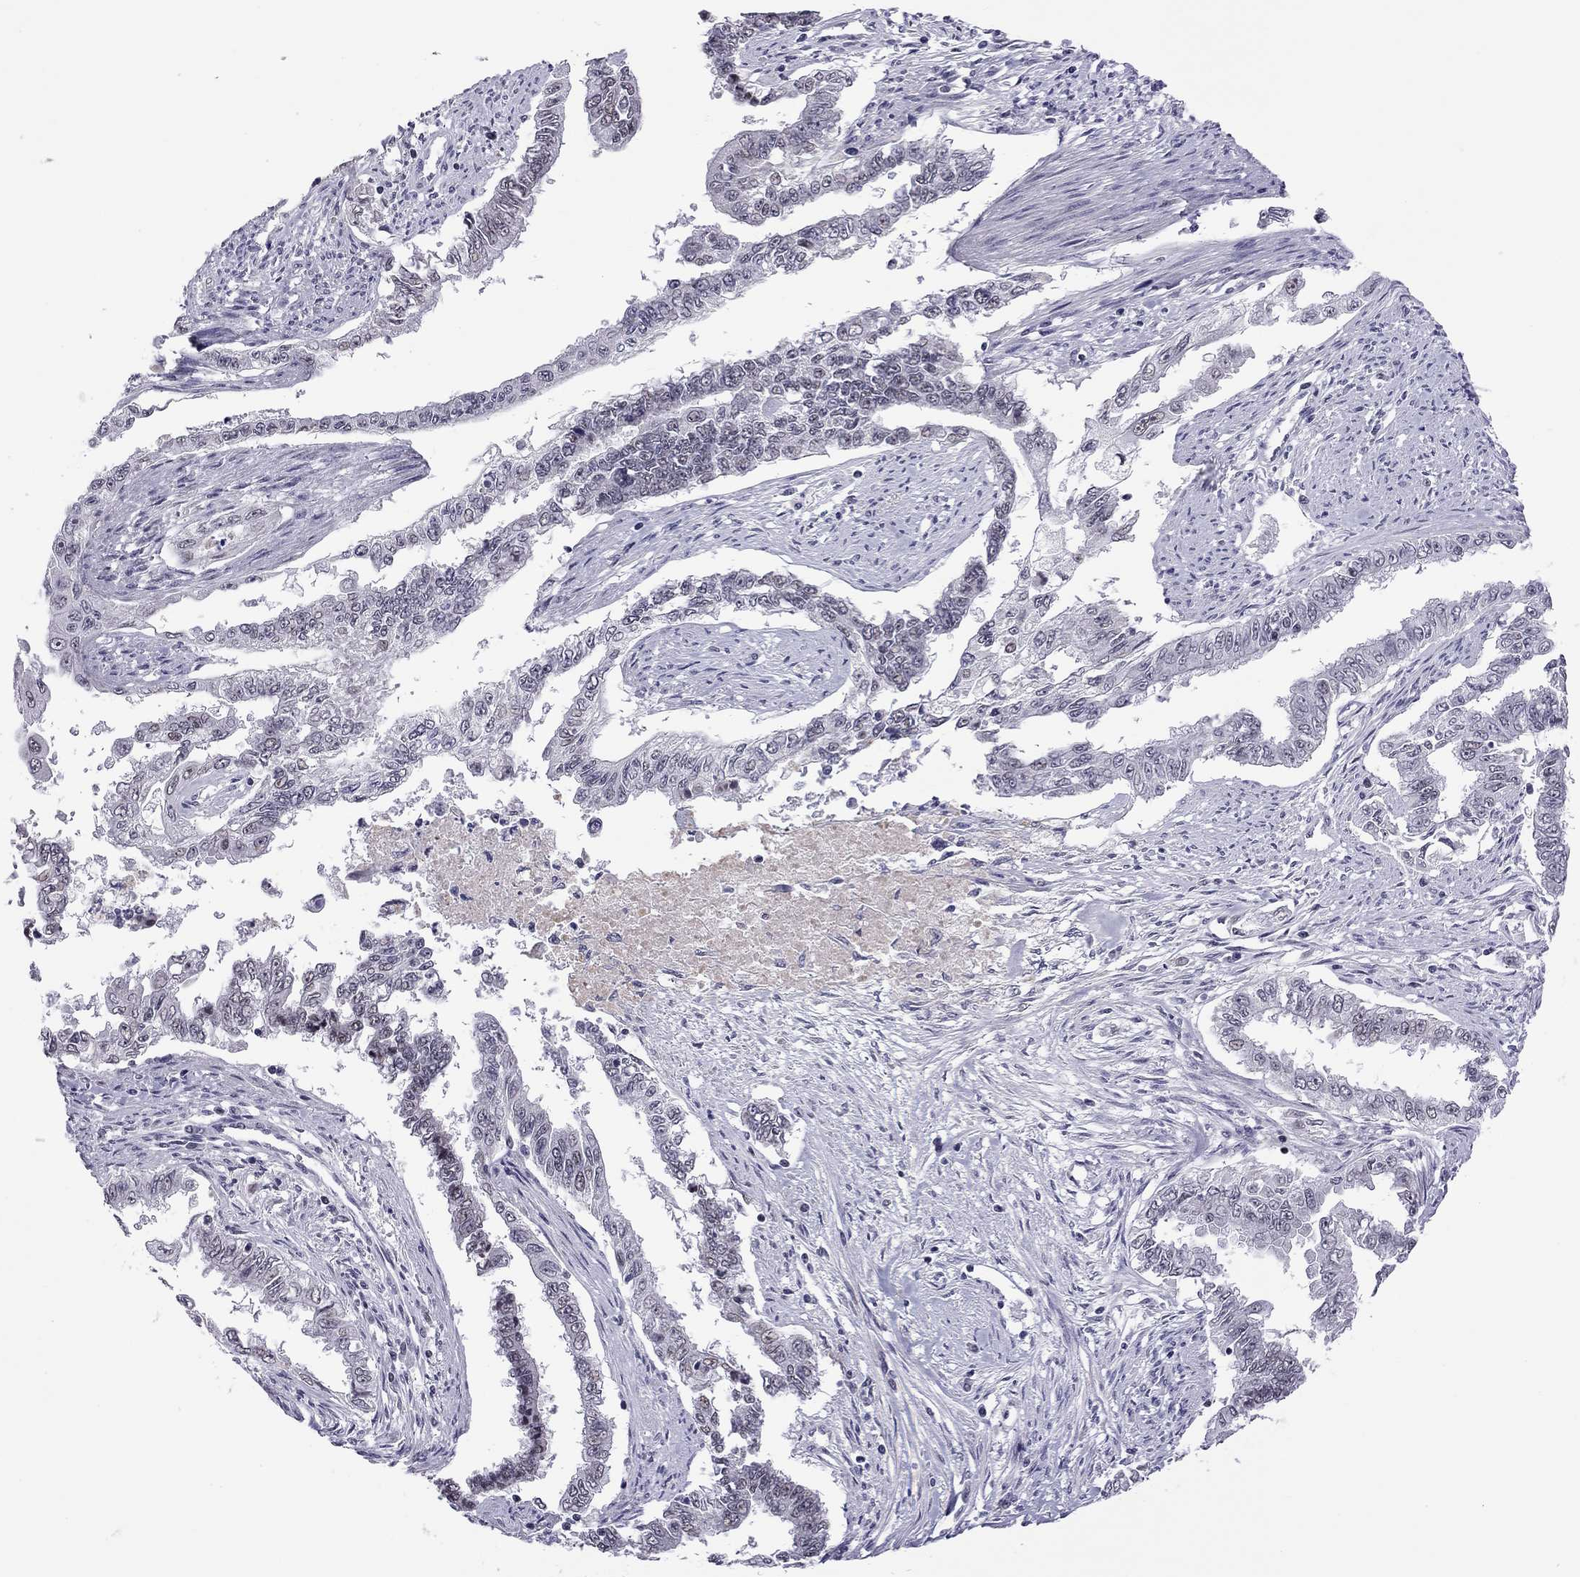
{"staining": {"intensity": "negative", "quantity": "none", "location": "none"}, "tissue": "endometrial cancer", "cell_type": "Tumor cells", "image_type": "cancer", "snomed": [{"axis": "morphology", "description": "Adenocarcinoma, NOS"}, {"axis": "topography", "description": "Uterus"}], "caption": "The photomicrograph reveals no staining of tumor cells in adenocarcinoma (endometrial).", "gene": "PPP1R3A", "patient": {"sex": "female", "age": 59}}